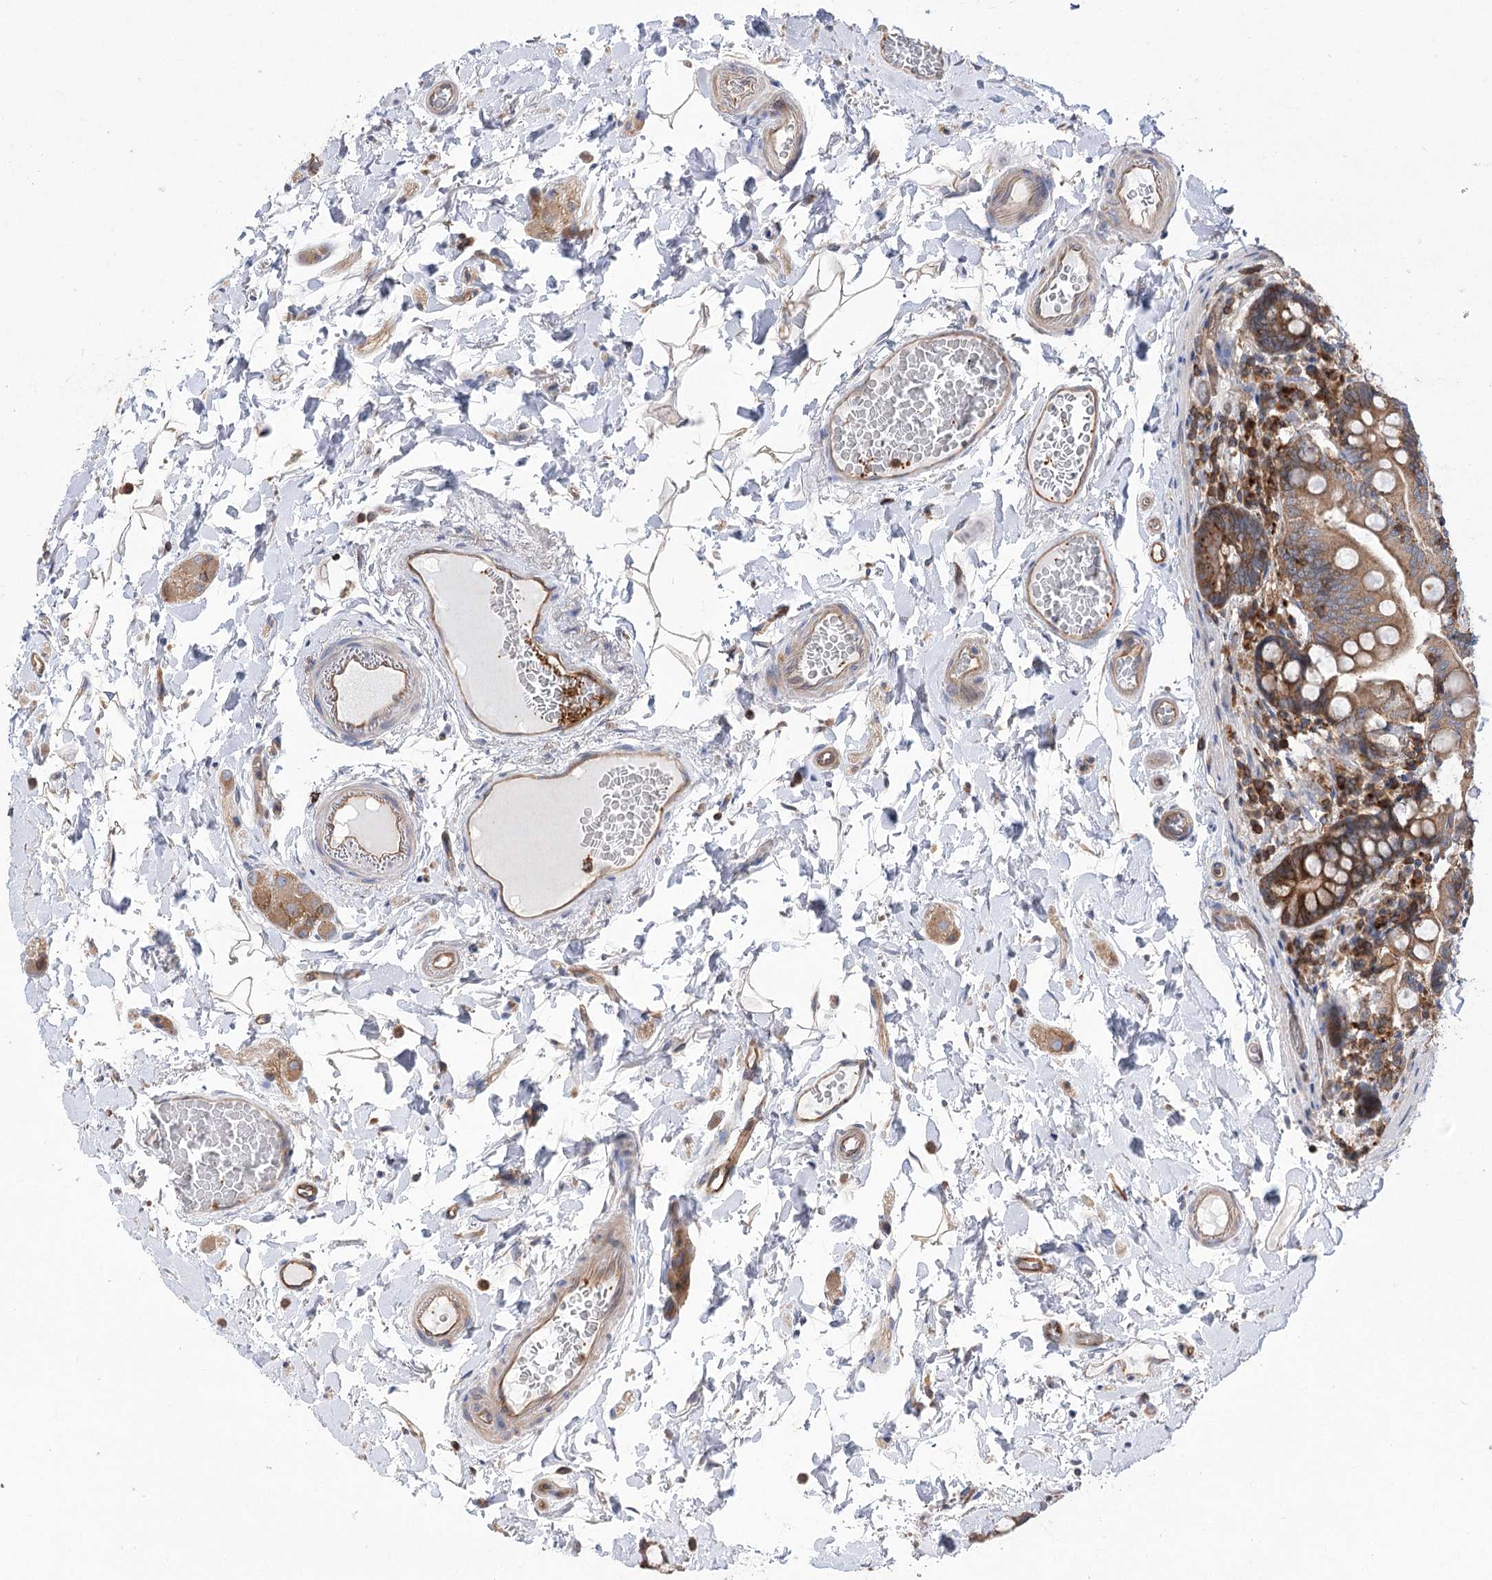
{"staining": {"intensity": "moderate", "quantity": ">75%", "location": "cytoplasmic/membranous"}, "tissue": "small intestine", "cell_type": "Glandular cells", "image_type": "normal", "snomed": [{"axis": "morphology", "description": "Normal tissue, NOS"}, {"axis": "topography", "description": "Small intestine"}], "caption": "Immunohistochemistry of normal small intestine shows medium levels of moderate cytoplasmic/membranous staining in approximately >75% of glandular cells. The staining was performed using DAB, with brown indicating positive protein expression. Nuclei are stained blue with hematoxylin.", "gene": "VPS37B", "patient": {"sex": "female", "age": 64}}